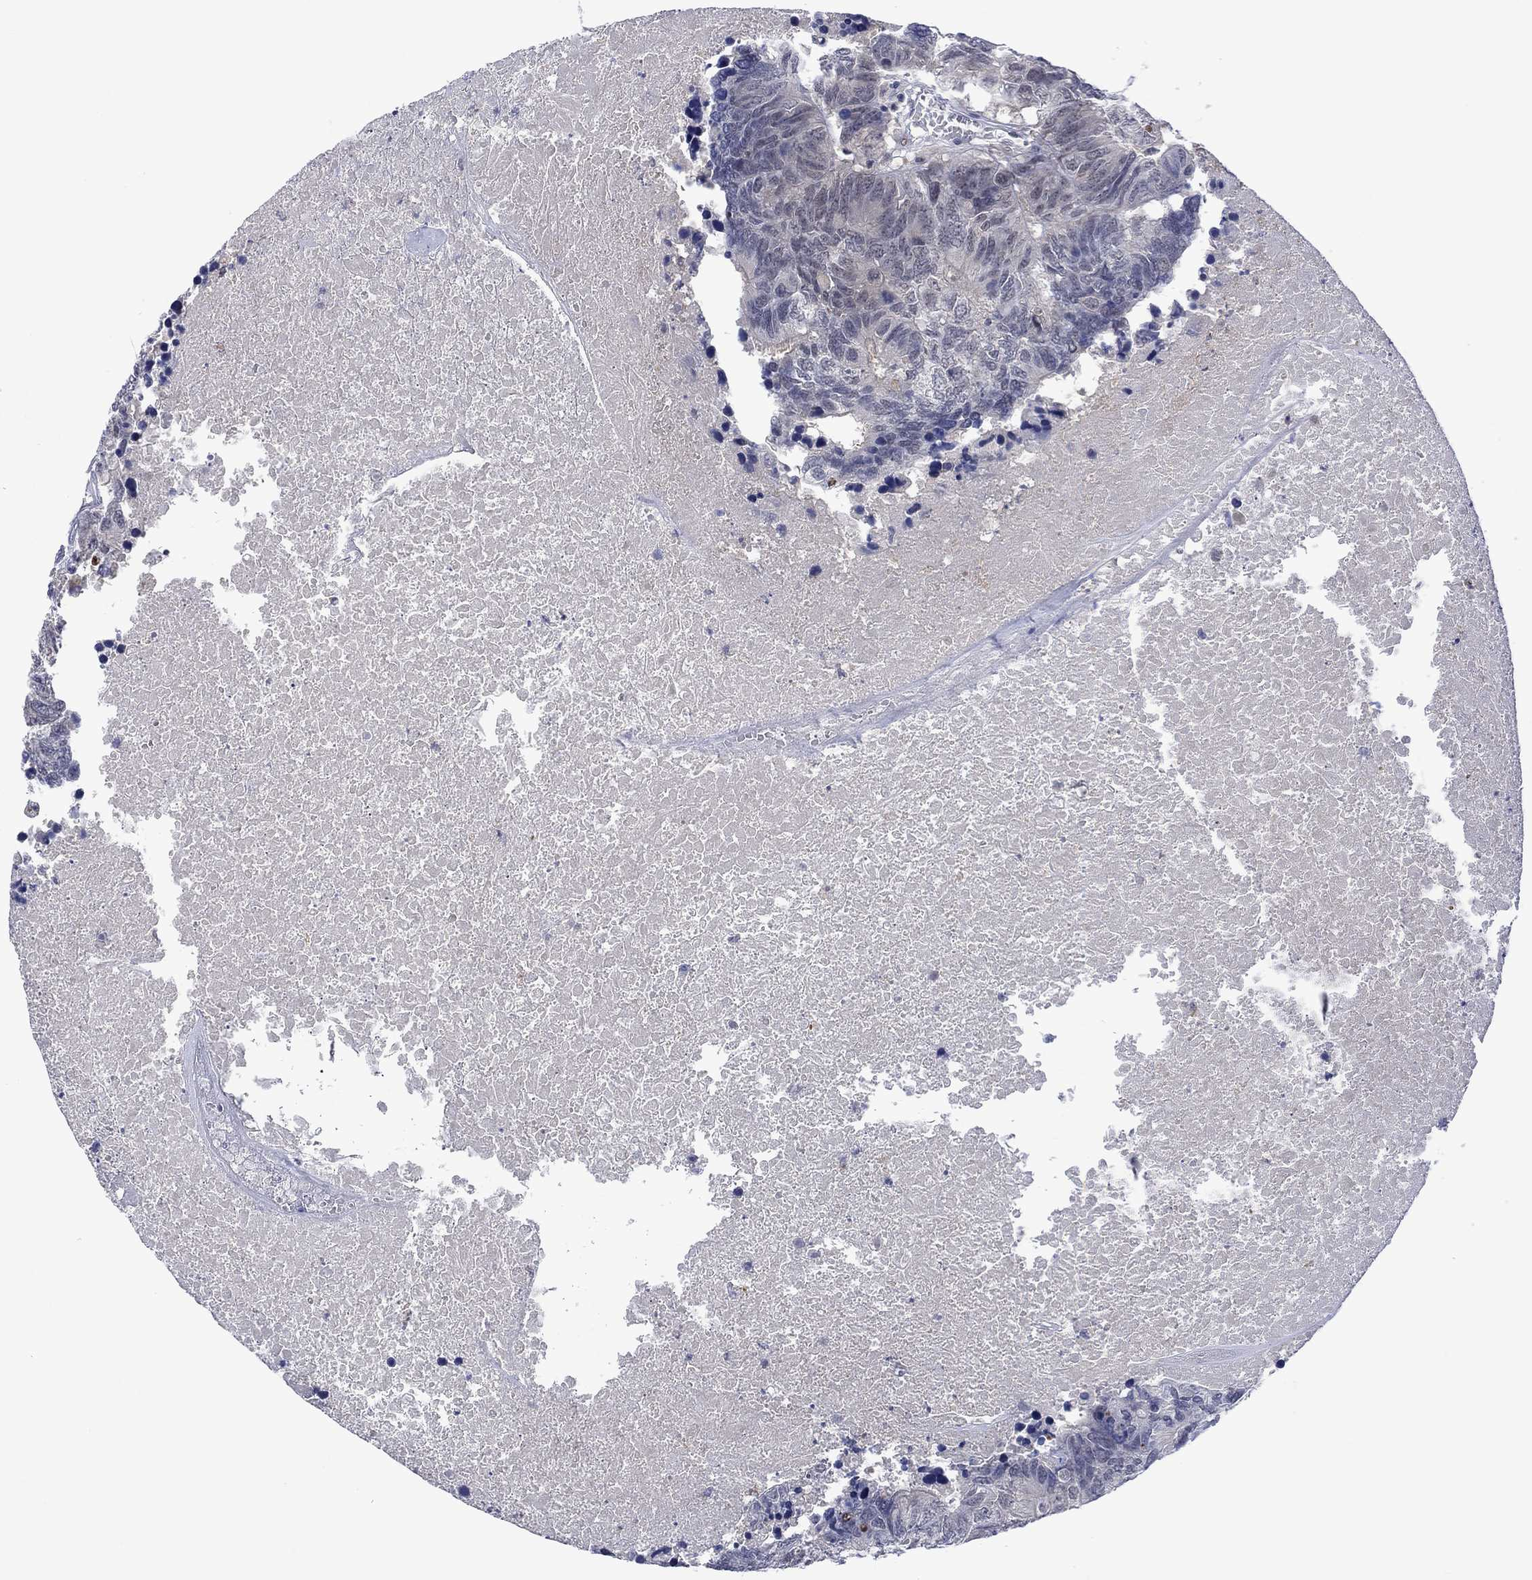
{"staining": {"intensity": "negative", "quantity": "none", "location": "none"}, "tissue": "colorectal cancer", "cell_type": "Tumor cells", "image_type": "cancer", "snomed": [{"axis": "morphology", "description": "Adenocarcinoma, NOS"}, {"axis": "topography", "description": "Colon"}], "caption": "A high-resolution histopathology image shows immunohistochemistry staining of colorectal adenocarcinoma, which reveals no significant expression in tumor cells.", "gene": "AGL", "patient": {"sex": "female", "age": 48}}